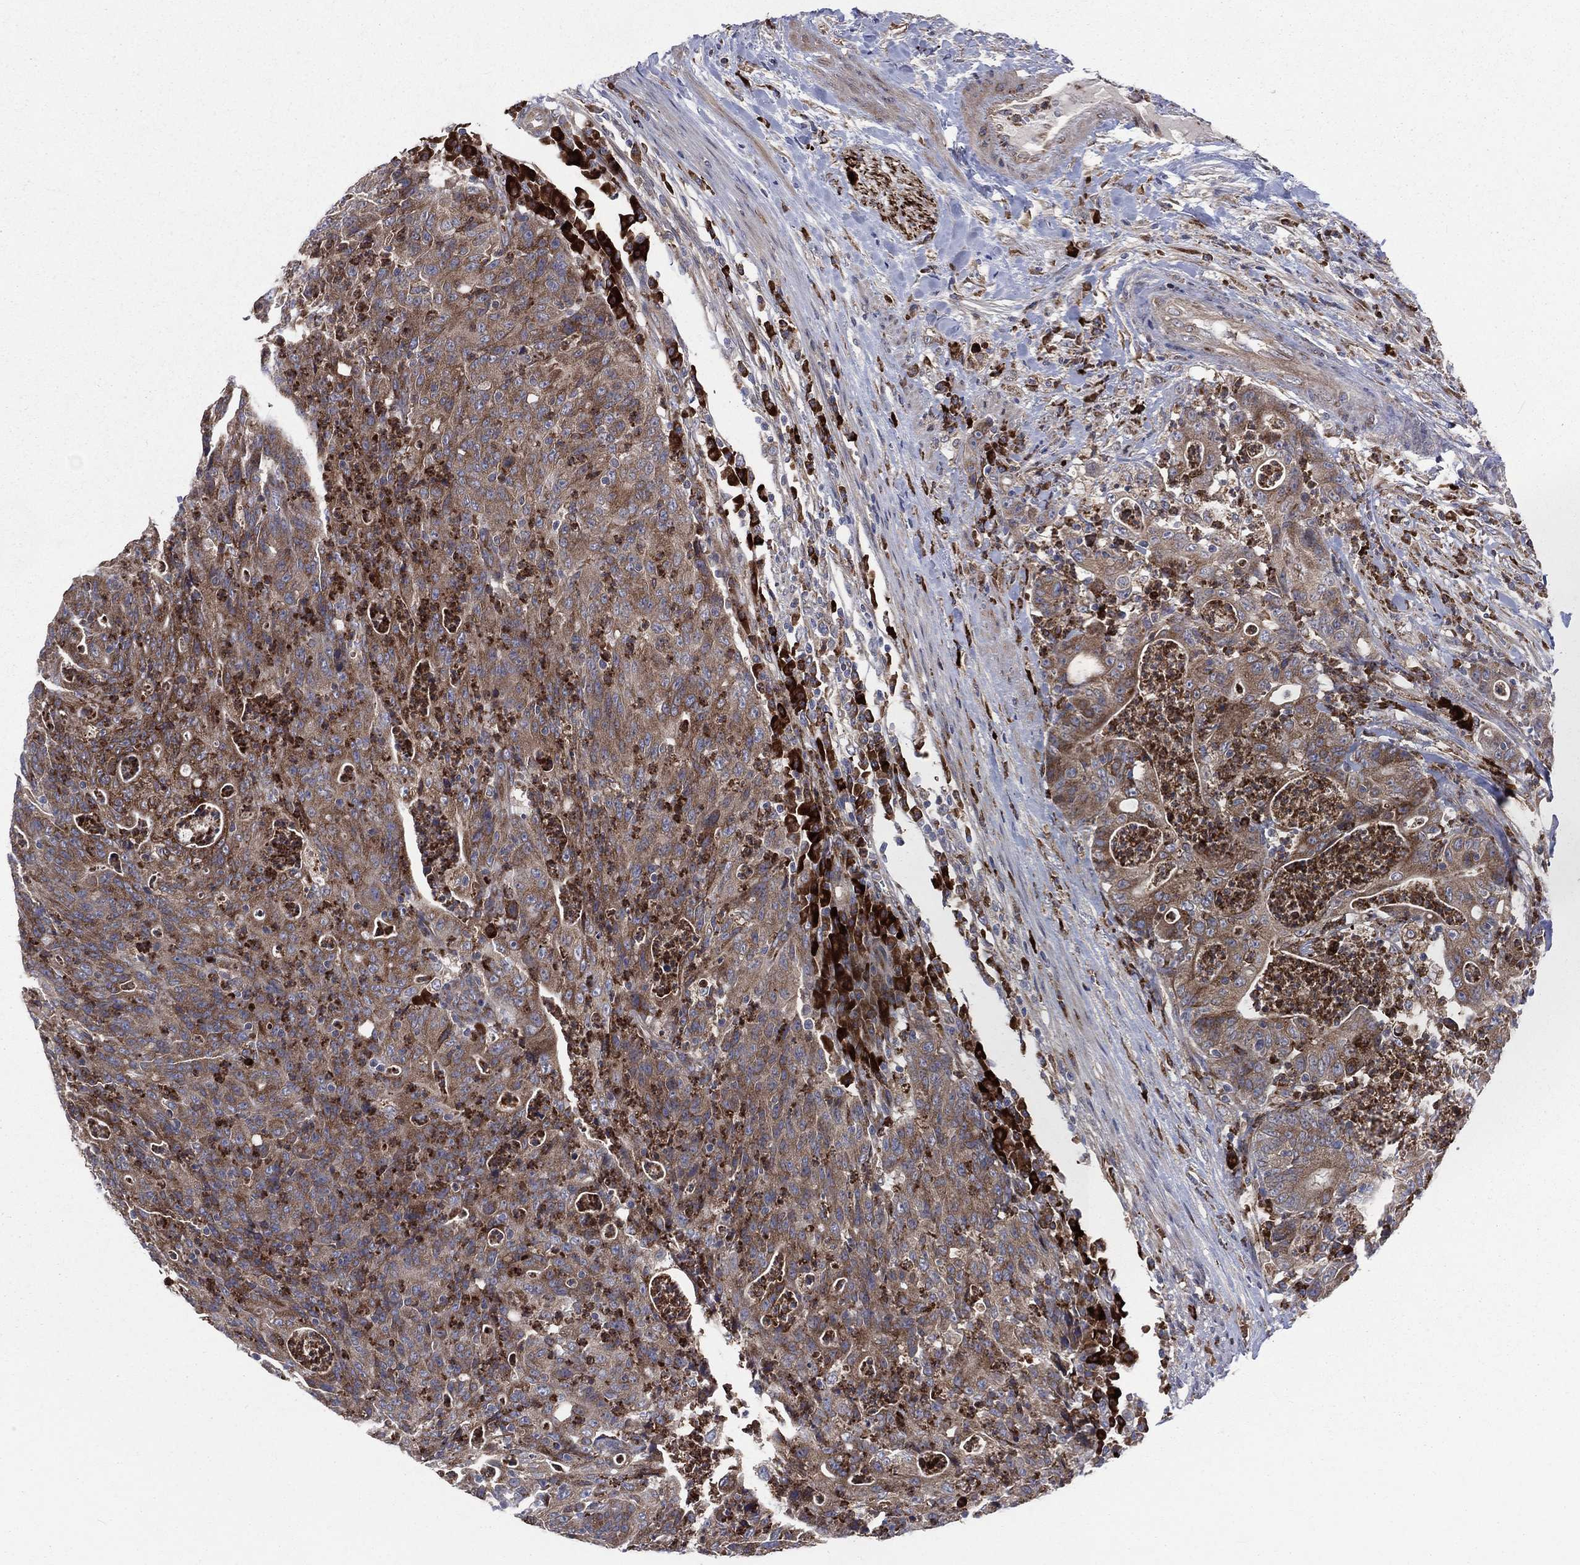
{"staining": {"intensity": "moderate", "quantity": ">75%", "location": "cytoplasmic/membranous"}, "tissue": "colorectal cancer", "cell_type": "Tumor cells", "image_type": "cancer", "snomed": [{"axis": "morphology", "description": "Adenocarcinoma, NOS"}, {"axis": "topography", "description": "Colon"}], "caption": "Protein staining of colorectal adenocarcinoma tissue demonstrates moderate cytoplasmic/membranous expression in about >75% of tumor cells. The staining is performed using DAB brown chromogen to label protein expression. The nuclei are counter-stained blue using hematoxylin.", "gene": "CCDC159", "patient": {"sex": "male", "age": 70}}